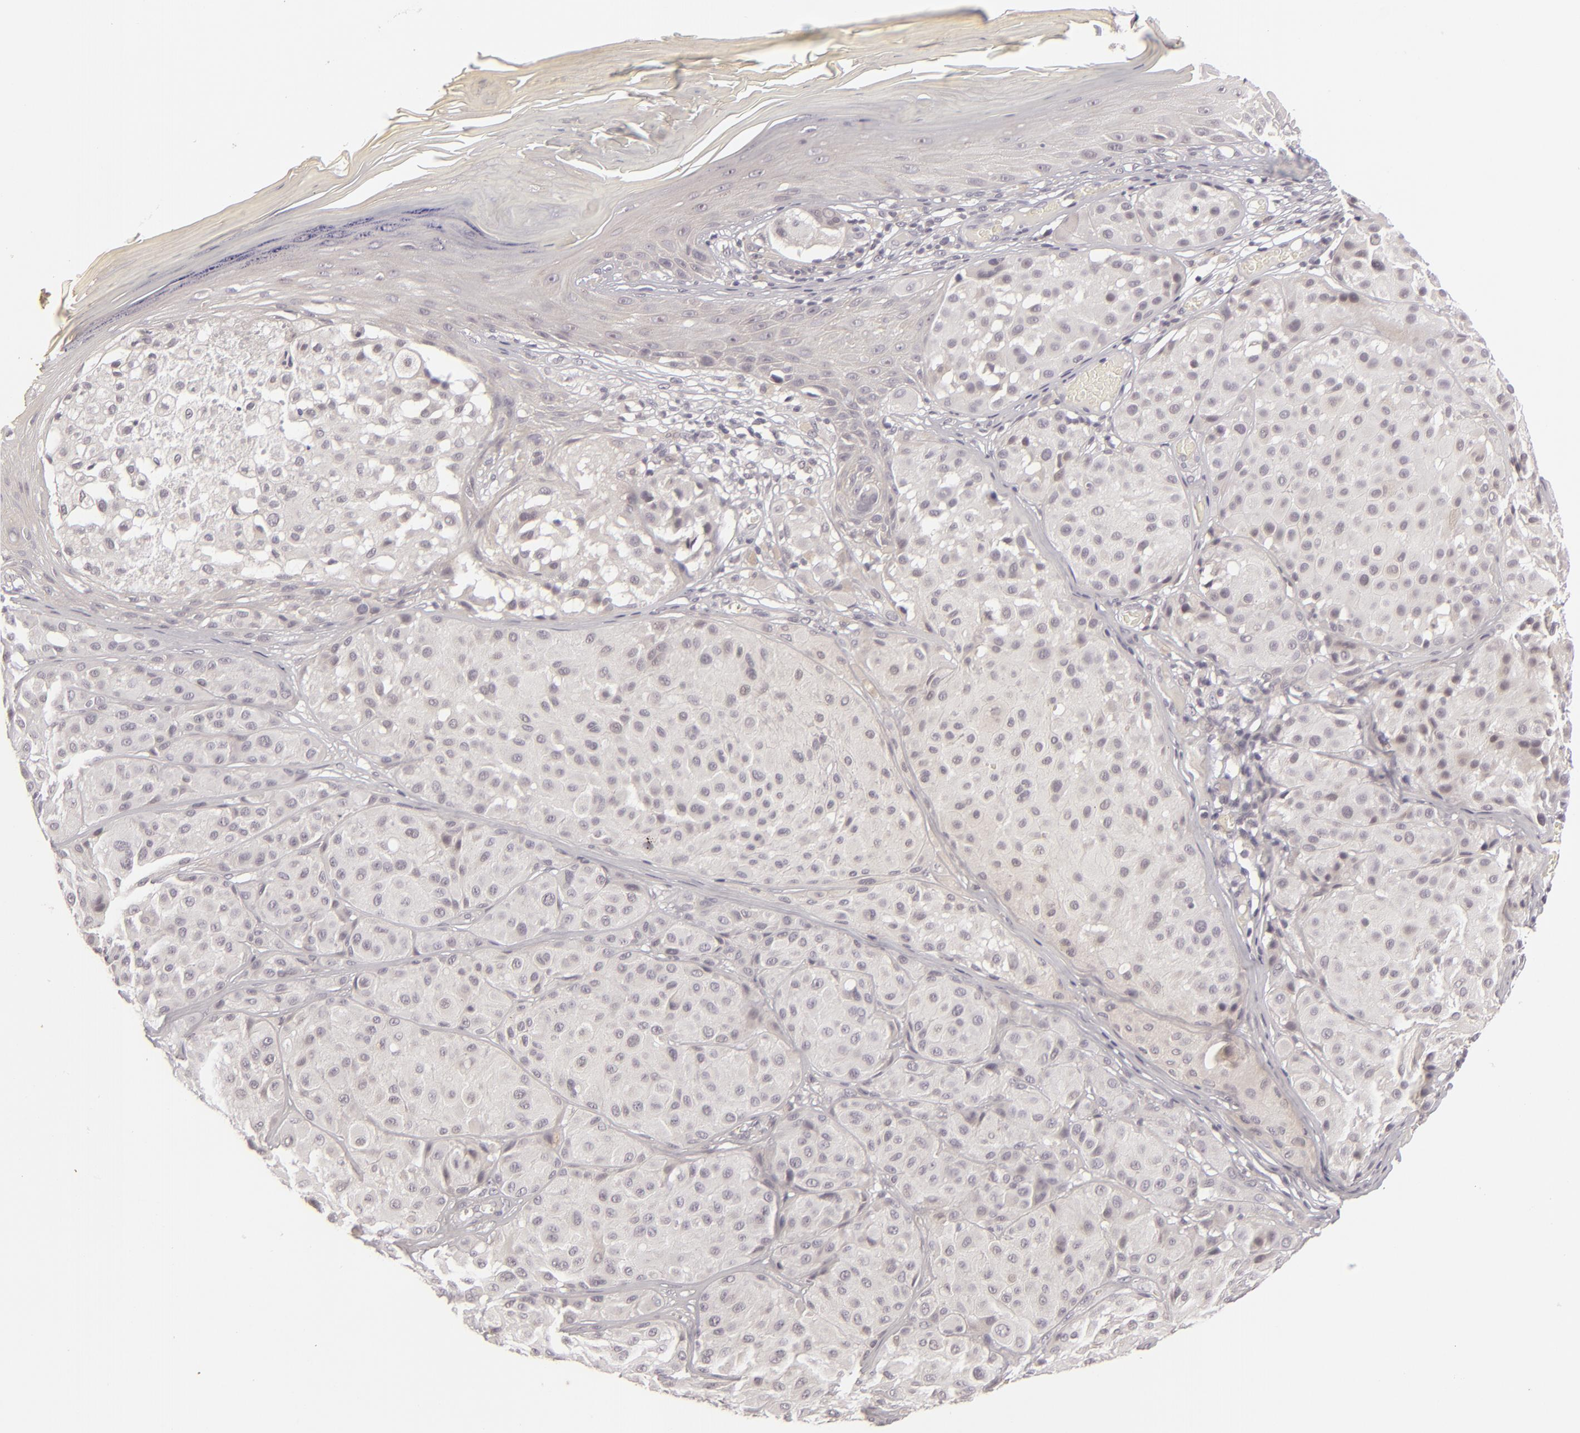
{"staining": {"intensity": "negative", "quantity": "none", "location": "none"}, "tissue": "melanoma", "cell_type": "Tumor cells", "image_type": "cancer", "snomed": [{"axis": "morphology", "description": "Malignant melanoma, NOS"}, {"axis": "topography", "description": "Skin"}], "caption": "High power microscopy histopathology image of an IHC histopathology image of melanoma, revealing no significant positivity in tumor cells.", "gene": "DLG3", "patient": {"sex": "male", "age": 36}}